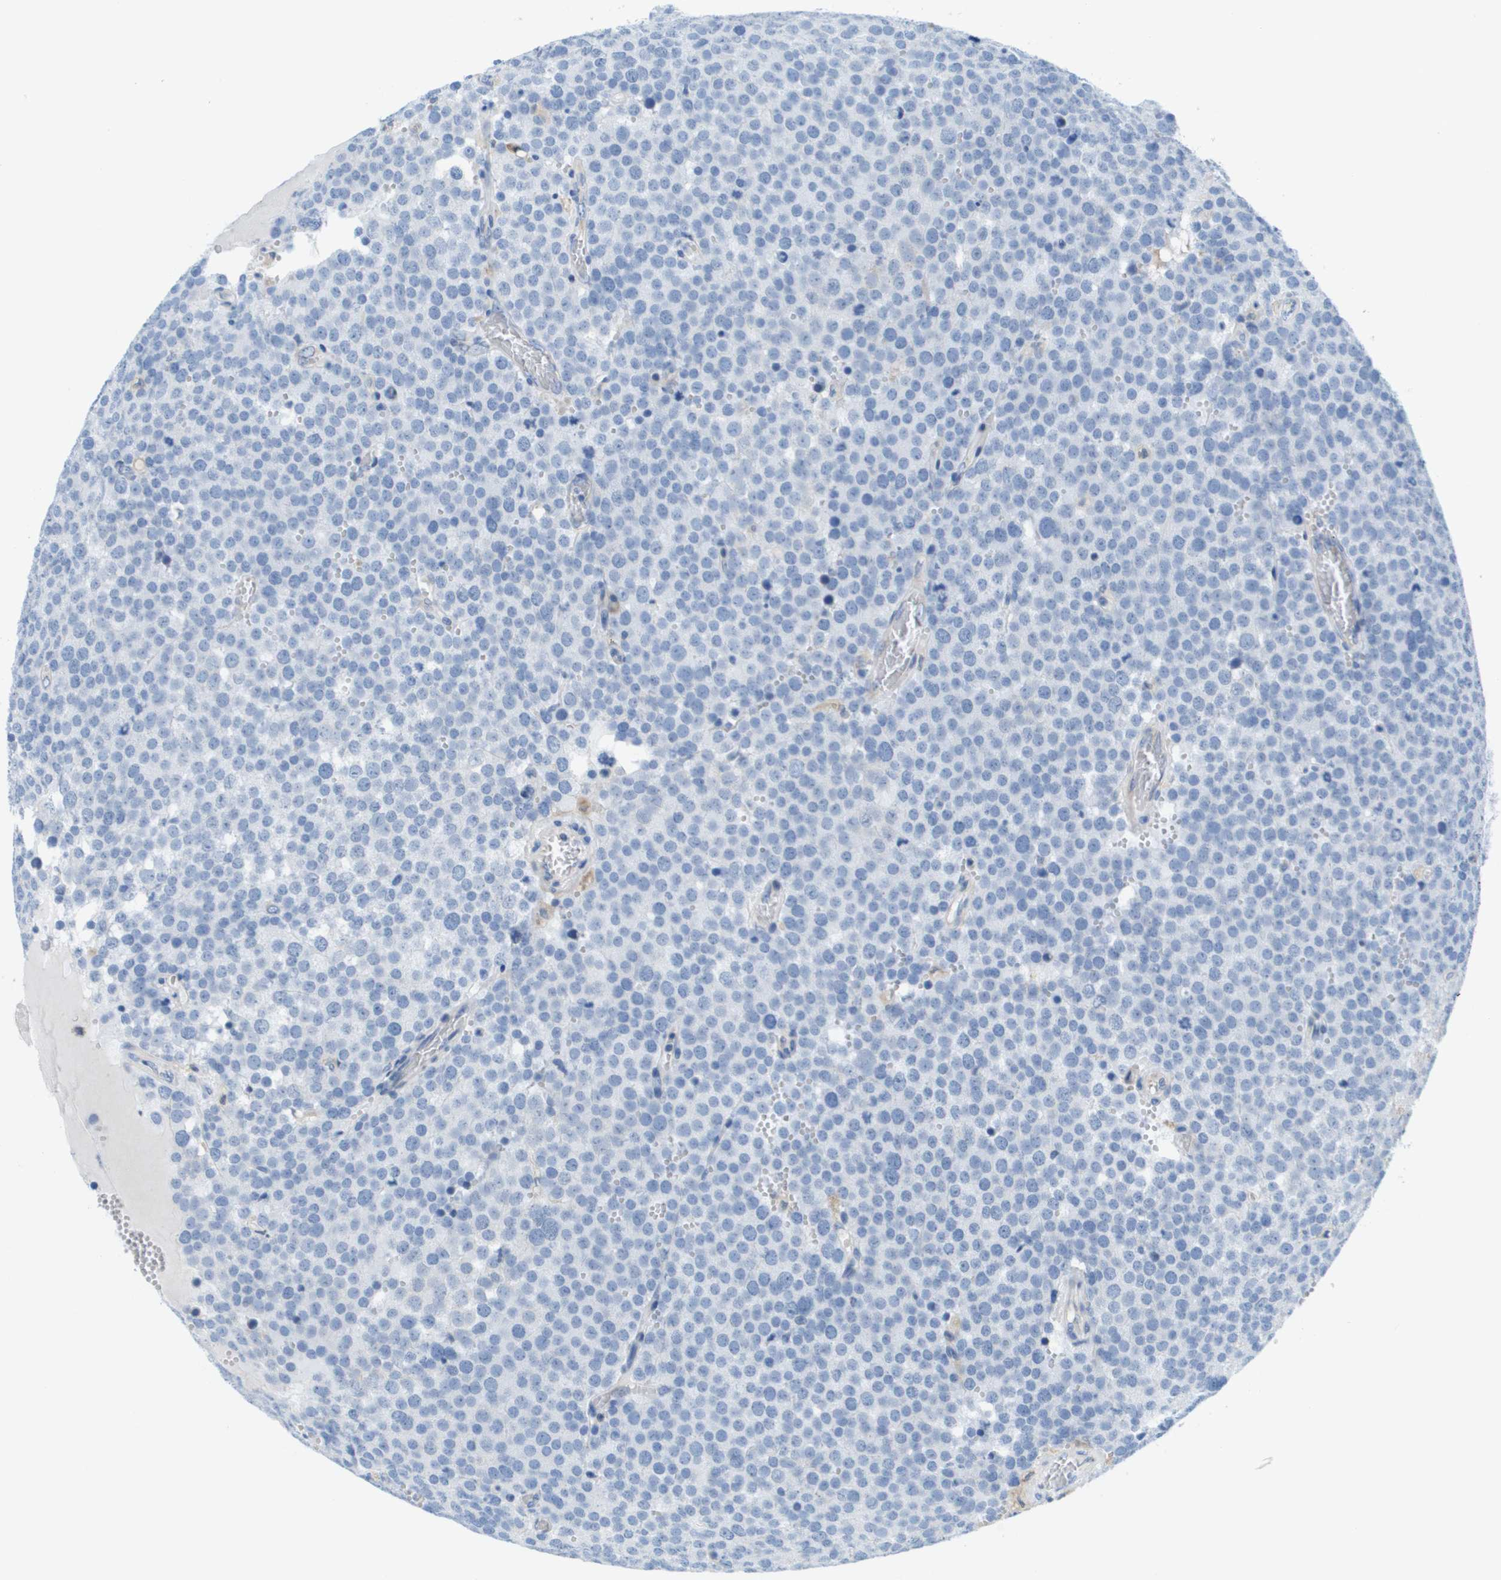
{"staining": {"intensity": "negative", "quantity": "none", "location": "none"}, "tissue": "testis cancer", "cell_type": "Tumor cells", "image_type": "cancer", "snomed": [{"axis": "morphology", "description": "Normal tissue, NOS"}, {"axis": "morphology", "description": "Seminoma, NOS"}, {"axis": "topography", "description": "Testis"}], "caption": "A histopathology image of human testis seminoma is negative for staining in tumor cells.", "gene": "PTDSS1", "patient": {"sex": "male", "age": 71}}